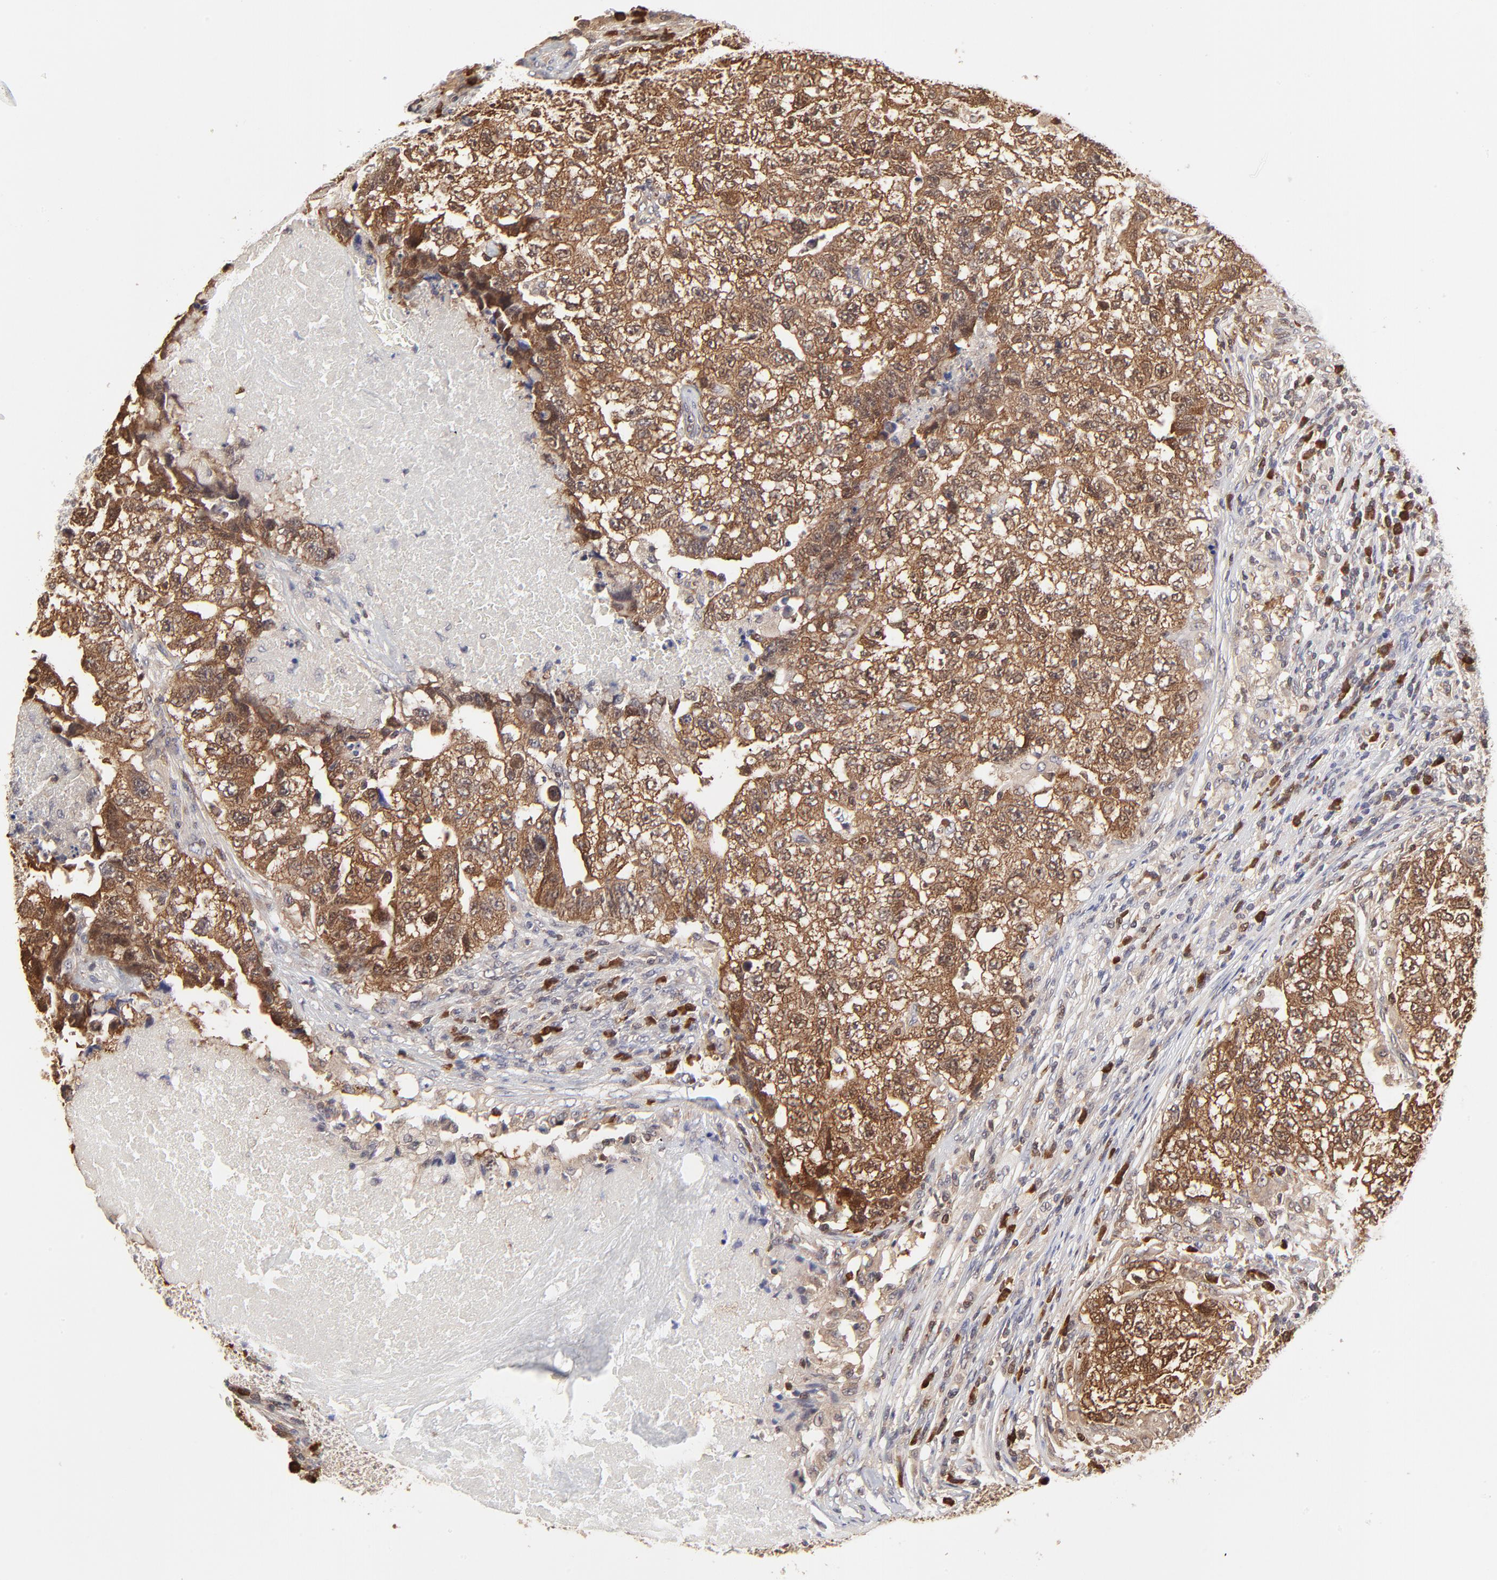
{"staining": {"intensity": "moderate", "quantity": ">75%", "location": "cytoplasmic/membranous"}, "tissue": "testis cancer", "cell_type": "Tumor cells", "image_type": "cancer", "snomed": [{"axis": "morphology", "description": "Carcinoma, Embryonal, NOS"}, {"axis": "topography", "description": "Testis"}], "caption": "Protein staining demonstrates moderate cytoplasmic/membranous staining in about >75% of tumor cells in testis embryonal carcinoma.", "gene": "CASP3", "patient": {"sex": "male", "age": 21}}